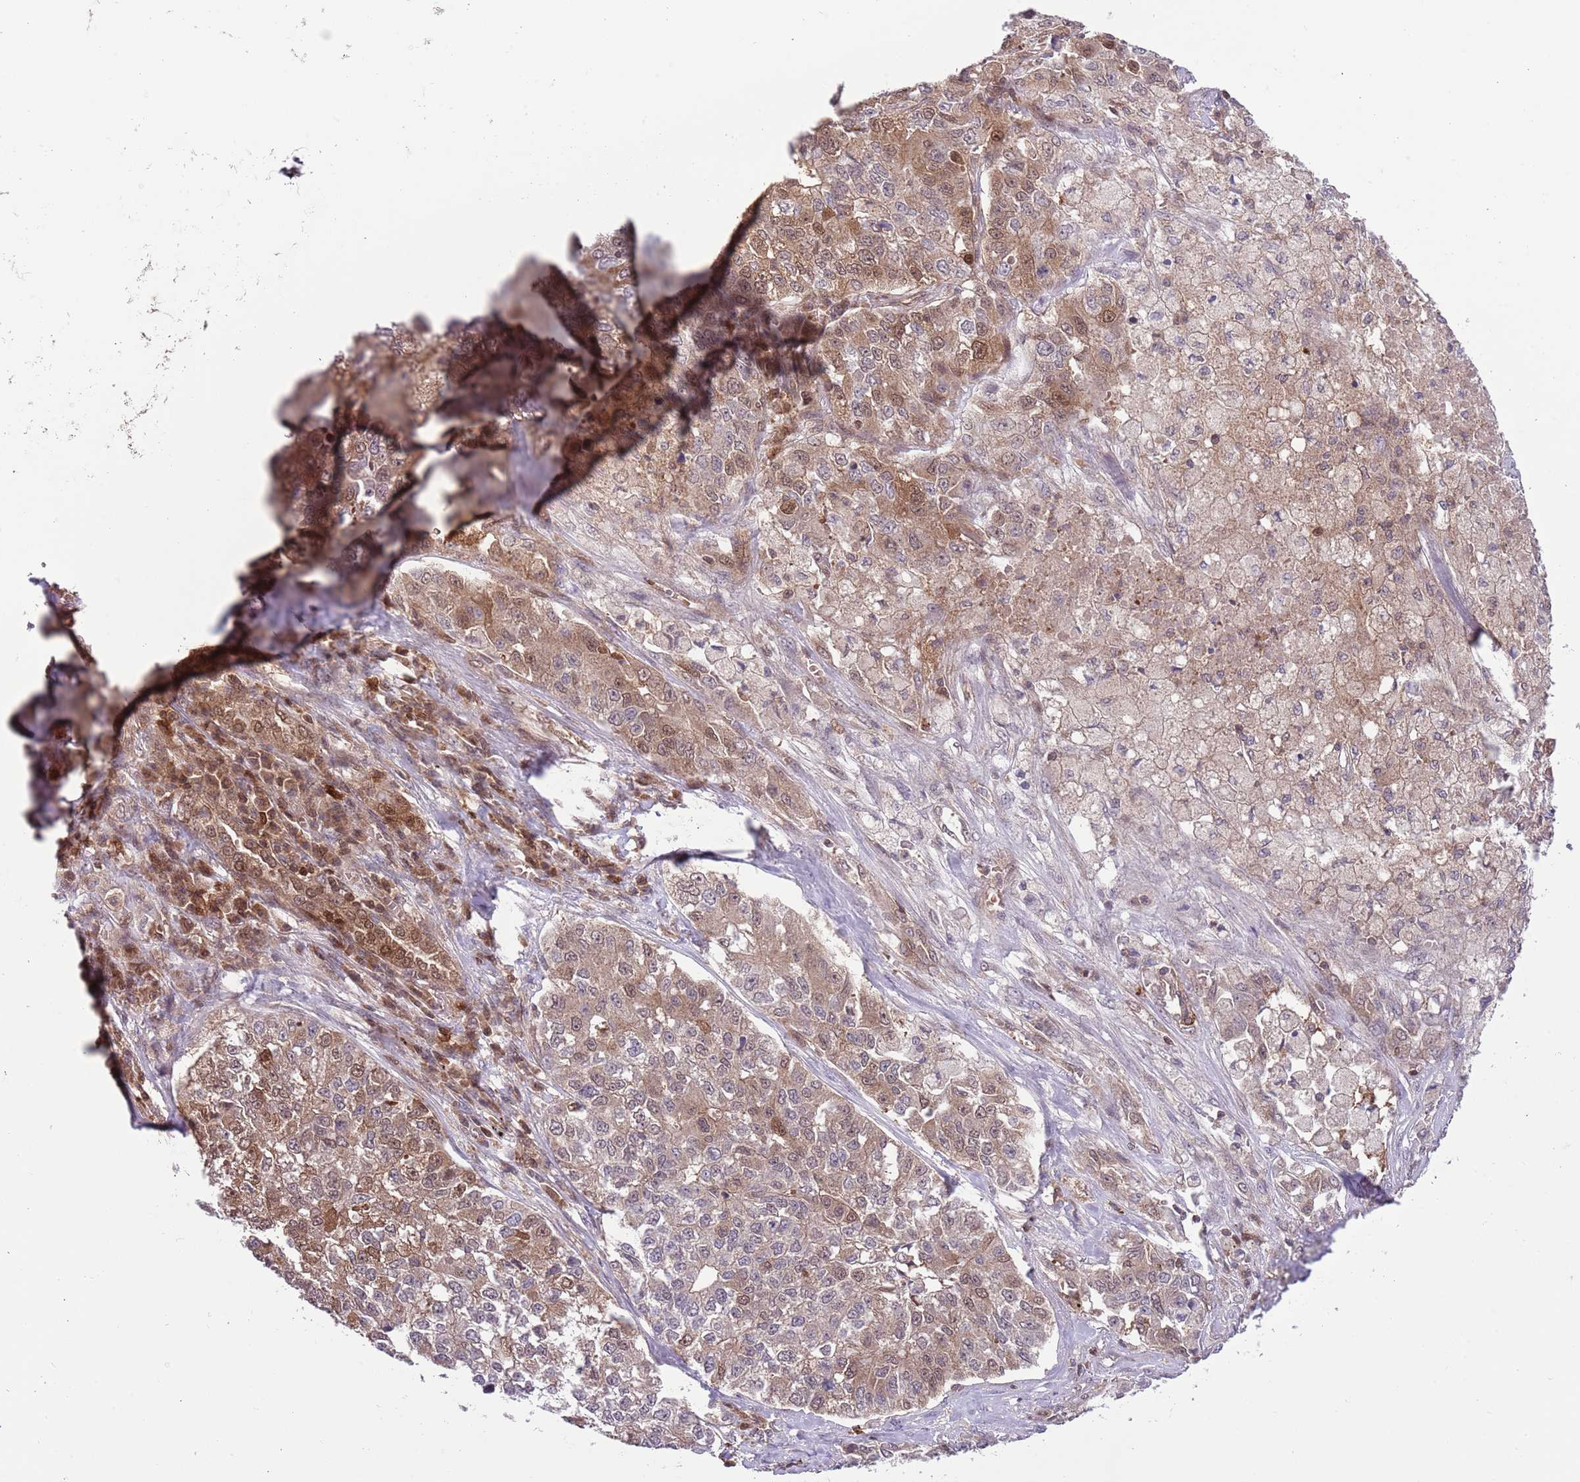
{"staining": {"intensity": "moderate", "quantity": "25%-75%", "location": "cytoplasmic/membranous,nuclear"}, "tissue": "lung cancer", "cell_type": "Tumor cells", "image_type": "cancer", "snomed": [{"axis": "morphology", "description": "Adenocarcinoma, NOS"}, {"axis": "topography", "description": "Lung"}], "caption": "Human lung adenocarcinoma stained with a brown dye shows moderate cytoplasmic/membranous and nuclear positive staining in about 25%-75% of tumor cells.", "gene": "HDHD2", "patient": {"sex": "male", "age": 49}}